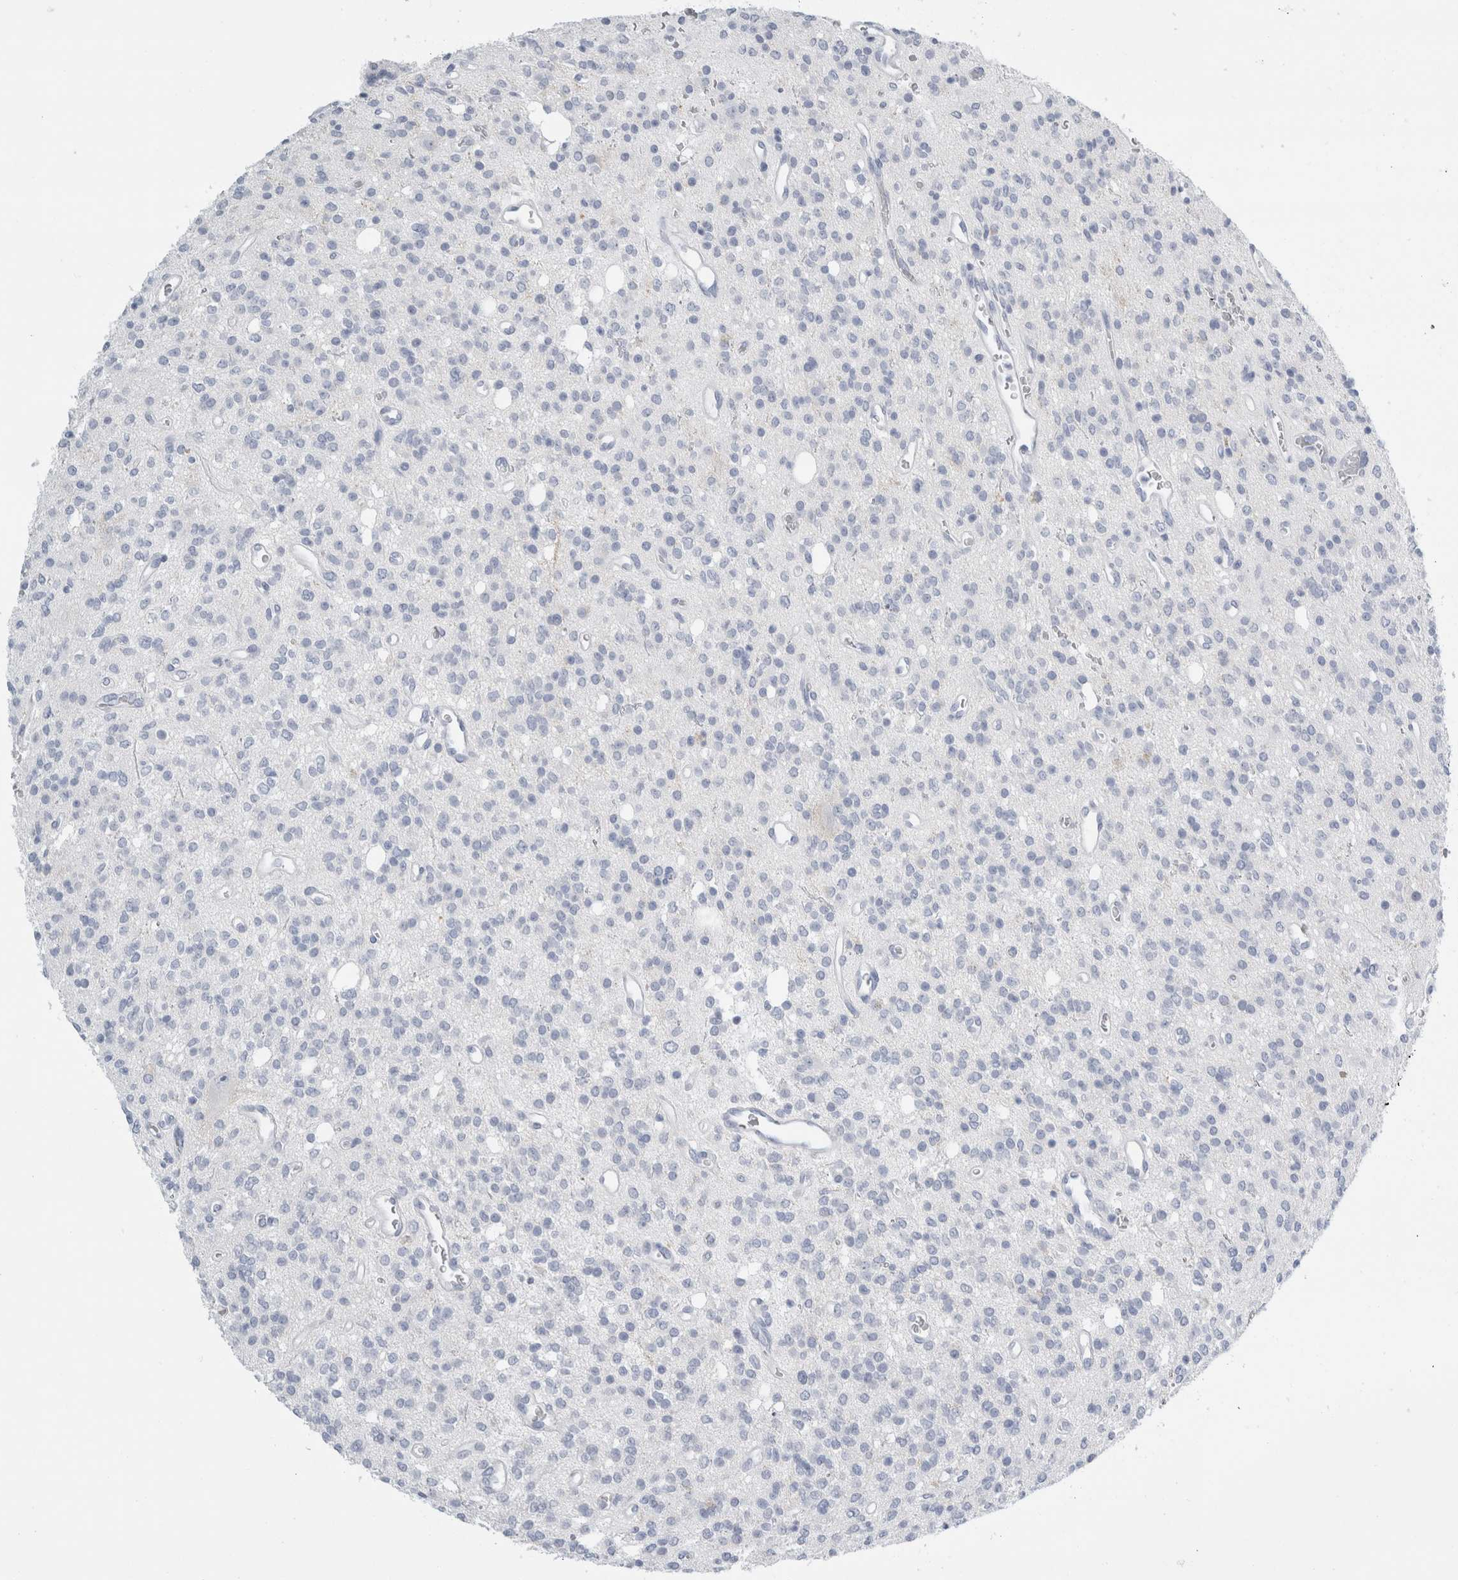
{"staining": {"intensity": "negative", "quantity": "none", "location": "none"}, "tissue": "glioma", "cell_type": "Tumor cells", "image_type": "cancer", "snomed": [{"axis": "morphology", "description": "Glioma, malignant, High grade"}, {"axis": "topography", "description": "Brain"}], "caption": "This photomicrograph is of malignant glioma (high-grade) stained with IHC to label a protein in brown with the nuclei are counter-stained blue. There is no expression in tumor cells.", "gene": "RPH3AL", "patient": {"sex": "male", "age": 34}}